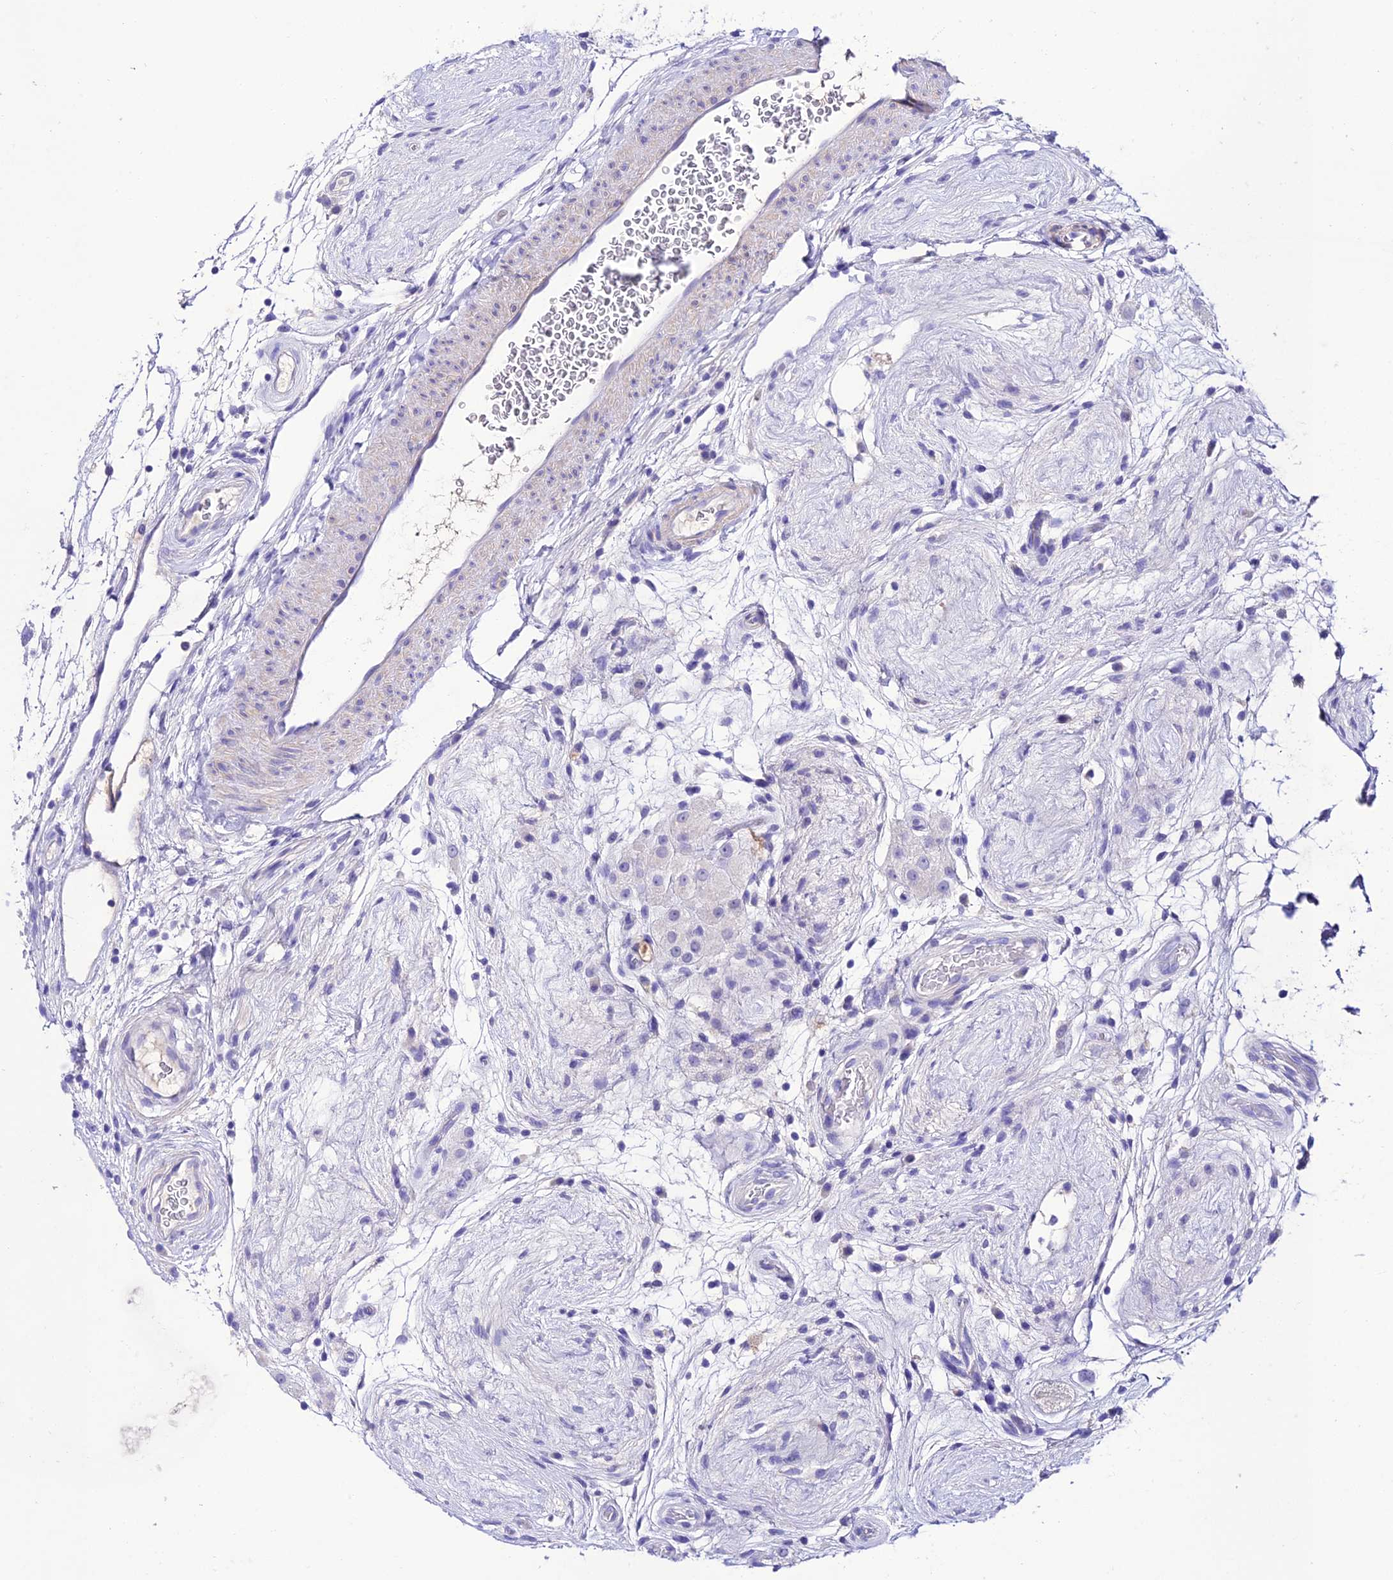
{"staining": {"intensity": "negative", "quantity": "none", "location": "none"}, "tissue": "testis cancer", "cell_type": "Tumor cells", "image_type": "cancer", "snomed": [{"axis": "morphology", "description": "Seminoma, NOS"}, {"axis": "topography", "description": "Testis"}], "caption": "A photomicrograph of seminoma (testis) stained for a protein demonstrates no brown staining in tumor cells.", "gene": "NLRP6", "patient": {"sex": "male", "age": 34}}